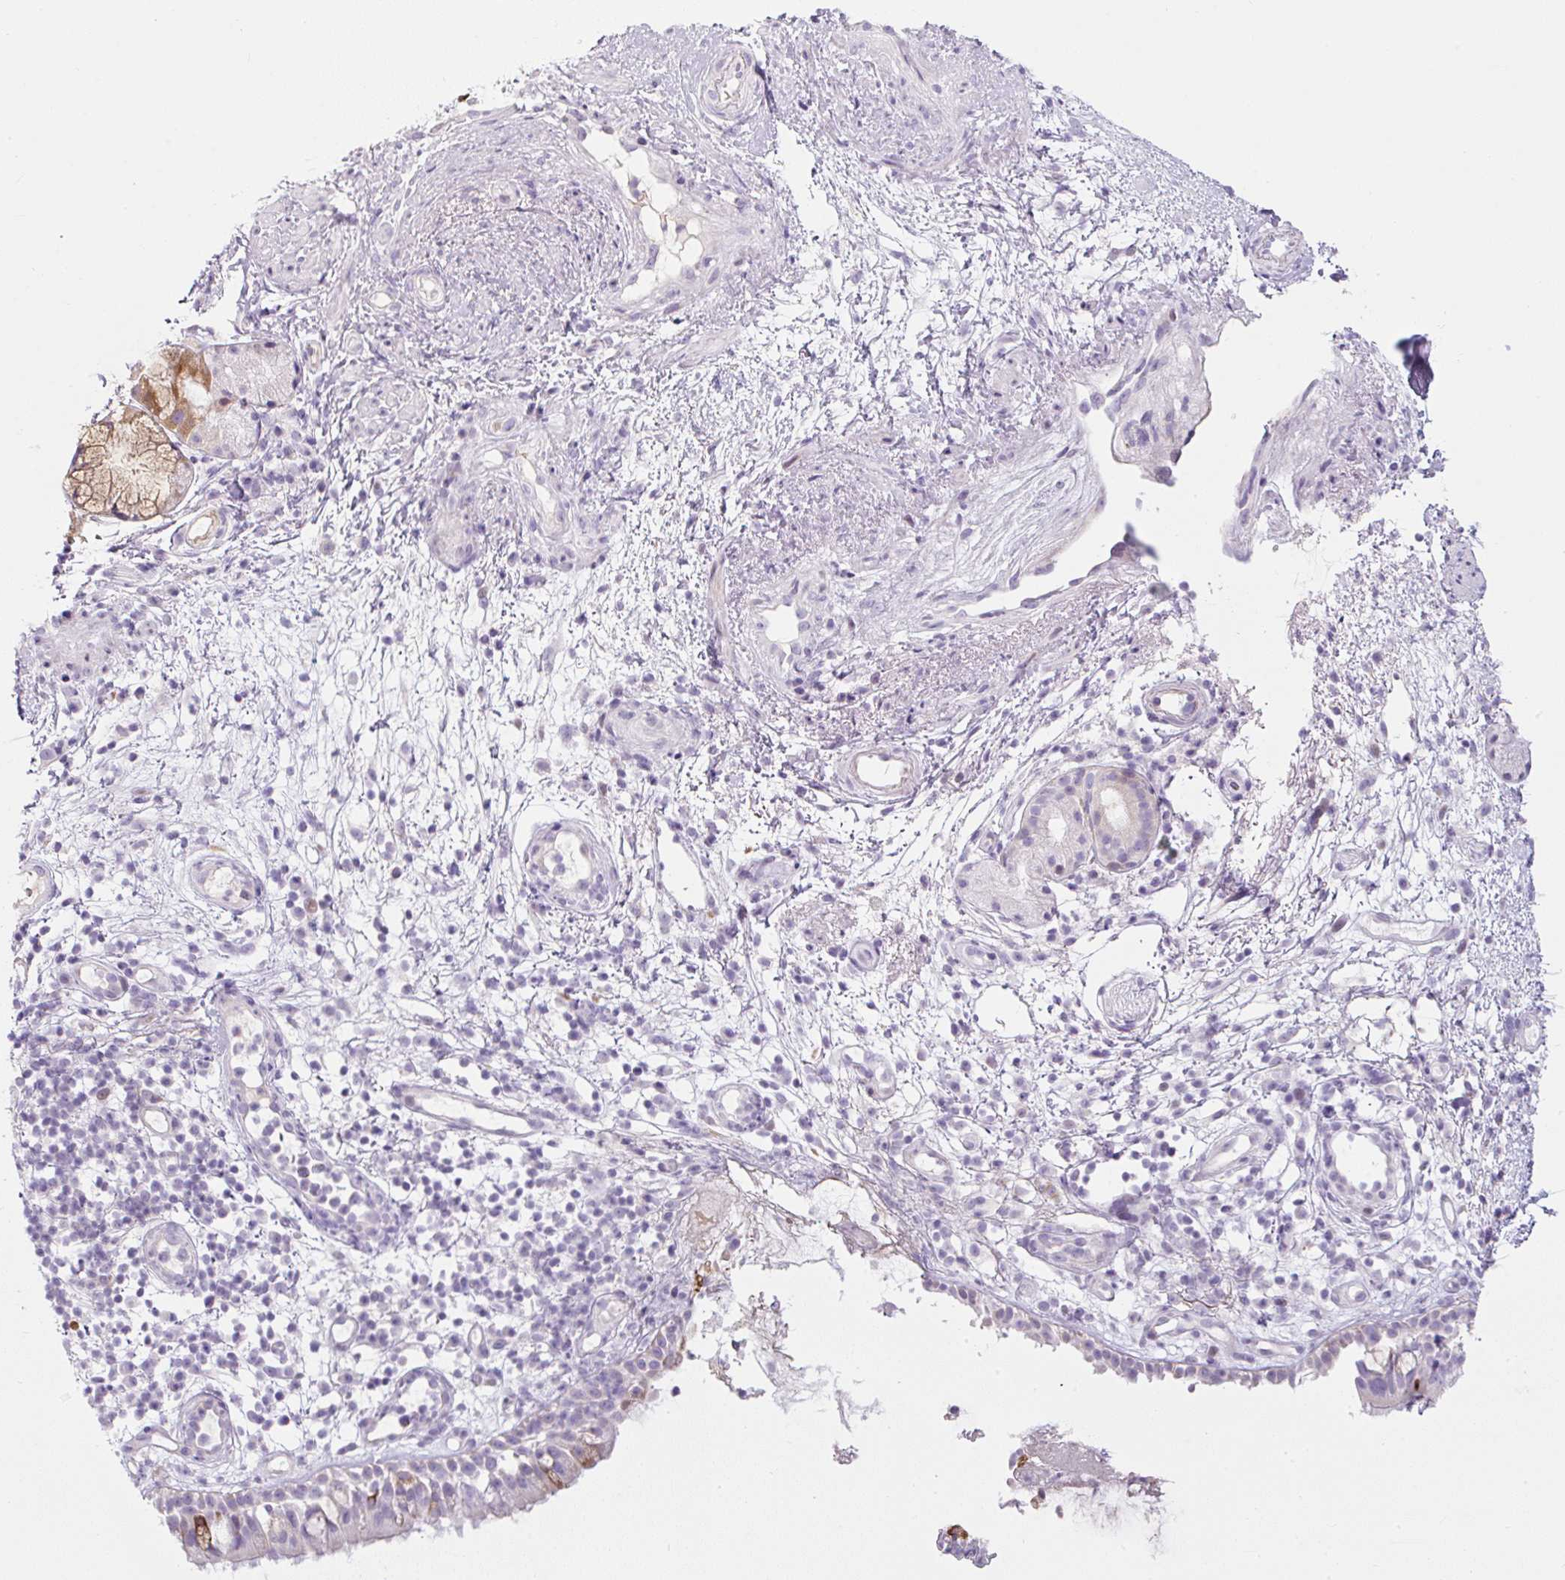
{"staining": {"intensity": "moderate", "quantity": "<25%", "location": "cytoplasmic/membranous"}, "tissue": "nasopharynx", "cell_type": "Respiratory epithelial cells", "image_type": "normal", "snomed": [{"axis": "morphology", "description": "Normal tissue, NOS"}, {"axis": "morphology", "description": "Inflammation, NOS"}, {"axis": "topography", "description": "Nasopharynx"}], "caption": "This photomicrograph reveals IHC staining of benign human nasopharynx, with low moderate cytoplasmic/membranous staining in about <25% of respiratory epithelial cells.", "gene": "FGFBP3", "patient": {"sex": "male", "age": 54}}